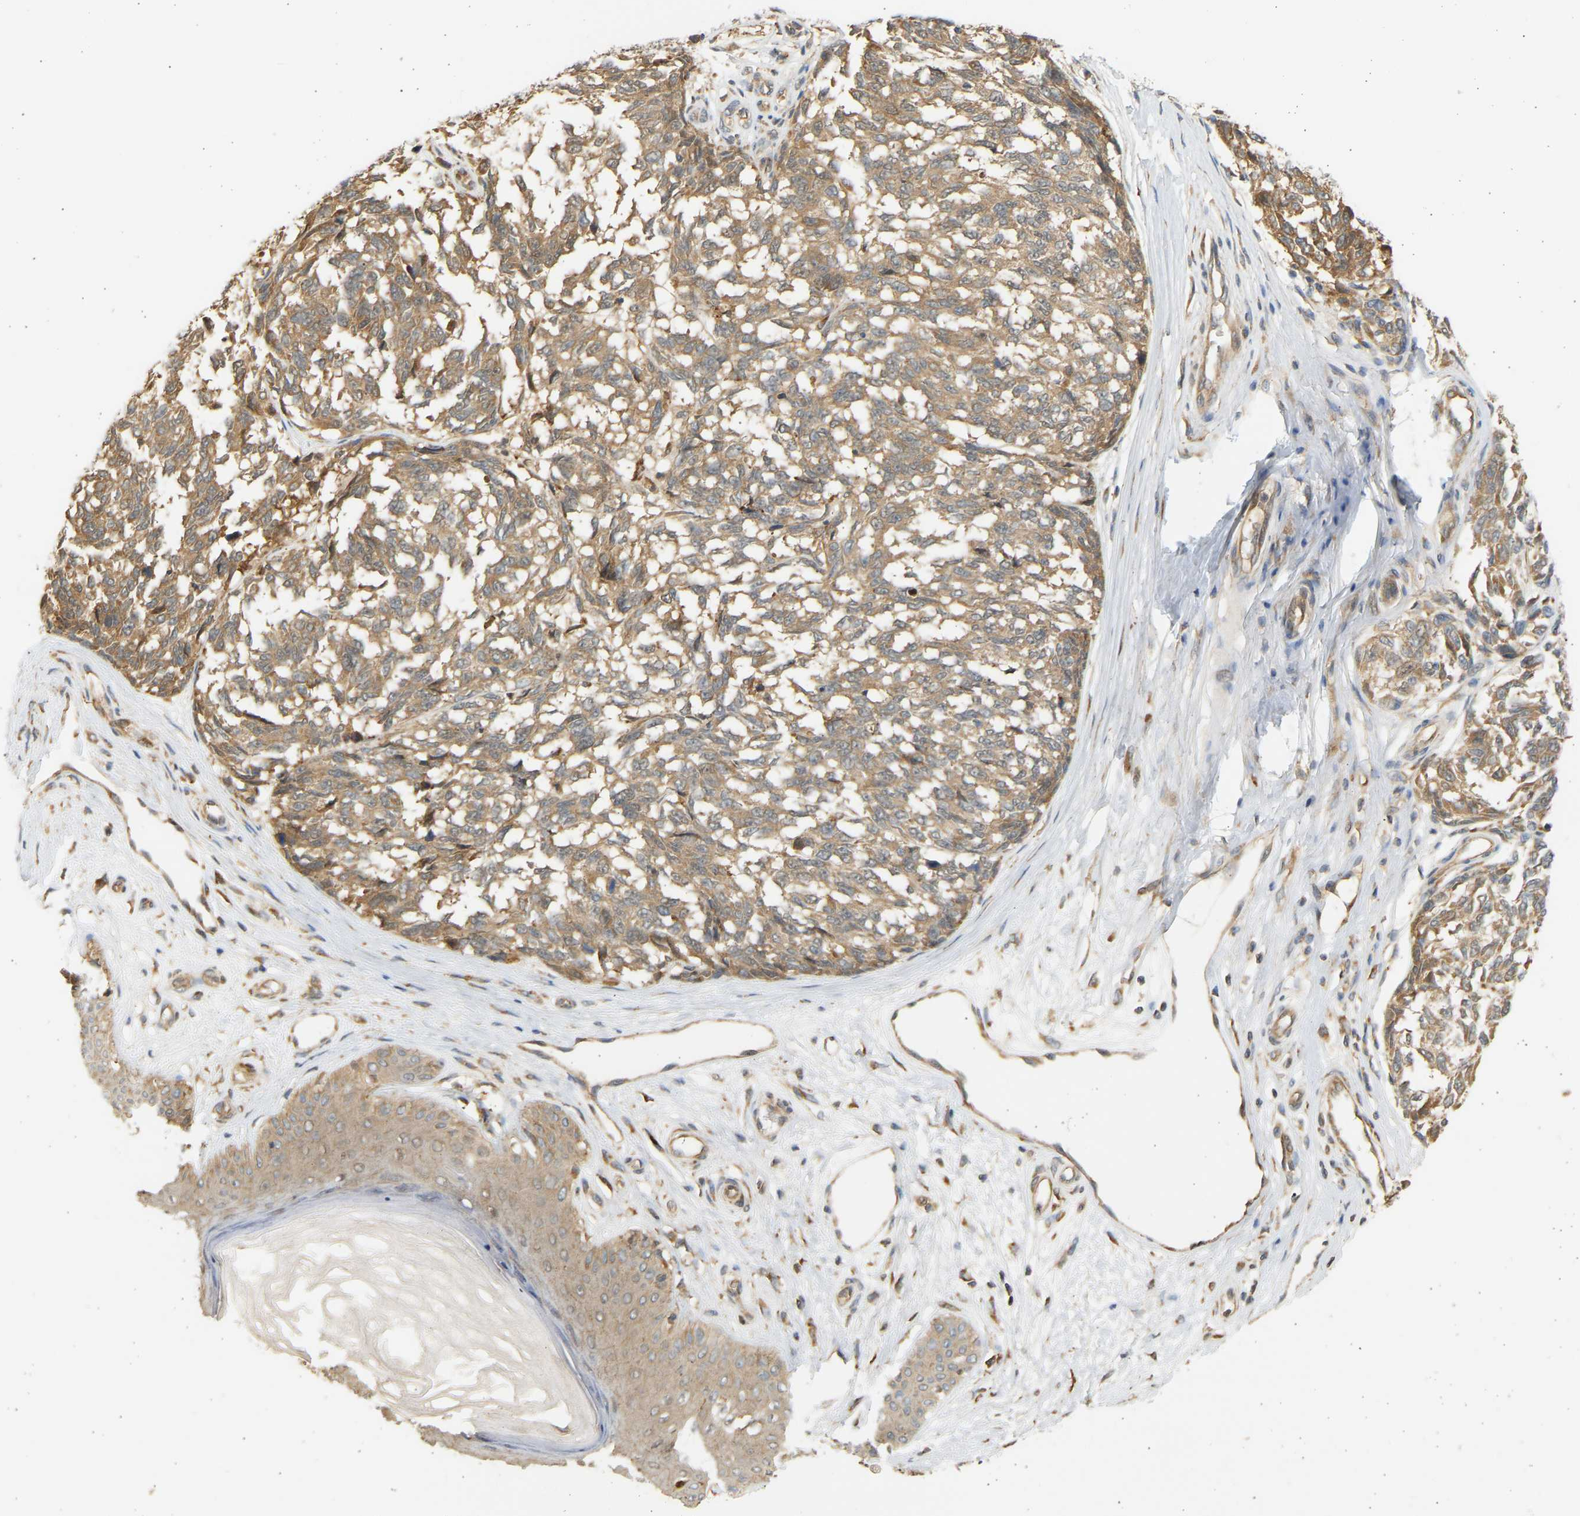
{"staining": {"intensity": "moderate", "quantity": ">75%", "location": "cytoplasmic/membranous"}, "tissue": "melanoma", "cell_type": "Tumor cells", "image_type": "cancer", "snomed": [{"axis": "morphology", "description": "Malignant melanoma, NOS"}, {"axis": "topography", "description": "Skin"}], "caption": "Protein staining reveals moderate cytoplasmic/membranous expression in about >75% of tumor cells in melanoma. (brown staining indicates protein expression, while blue staining denotes nuclei).", "gene": "B4GALT6", "patient": {"sex": "female", "age": 64}}